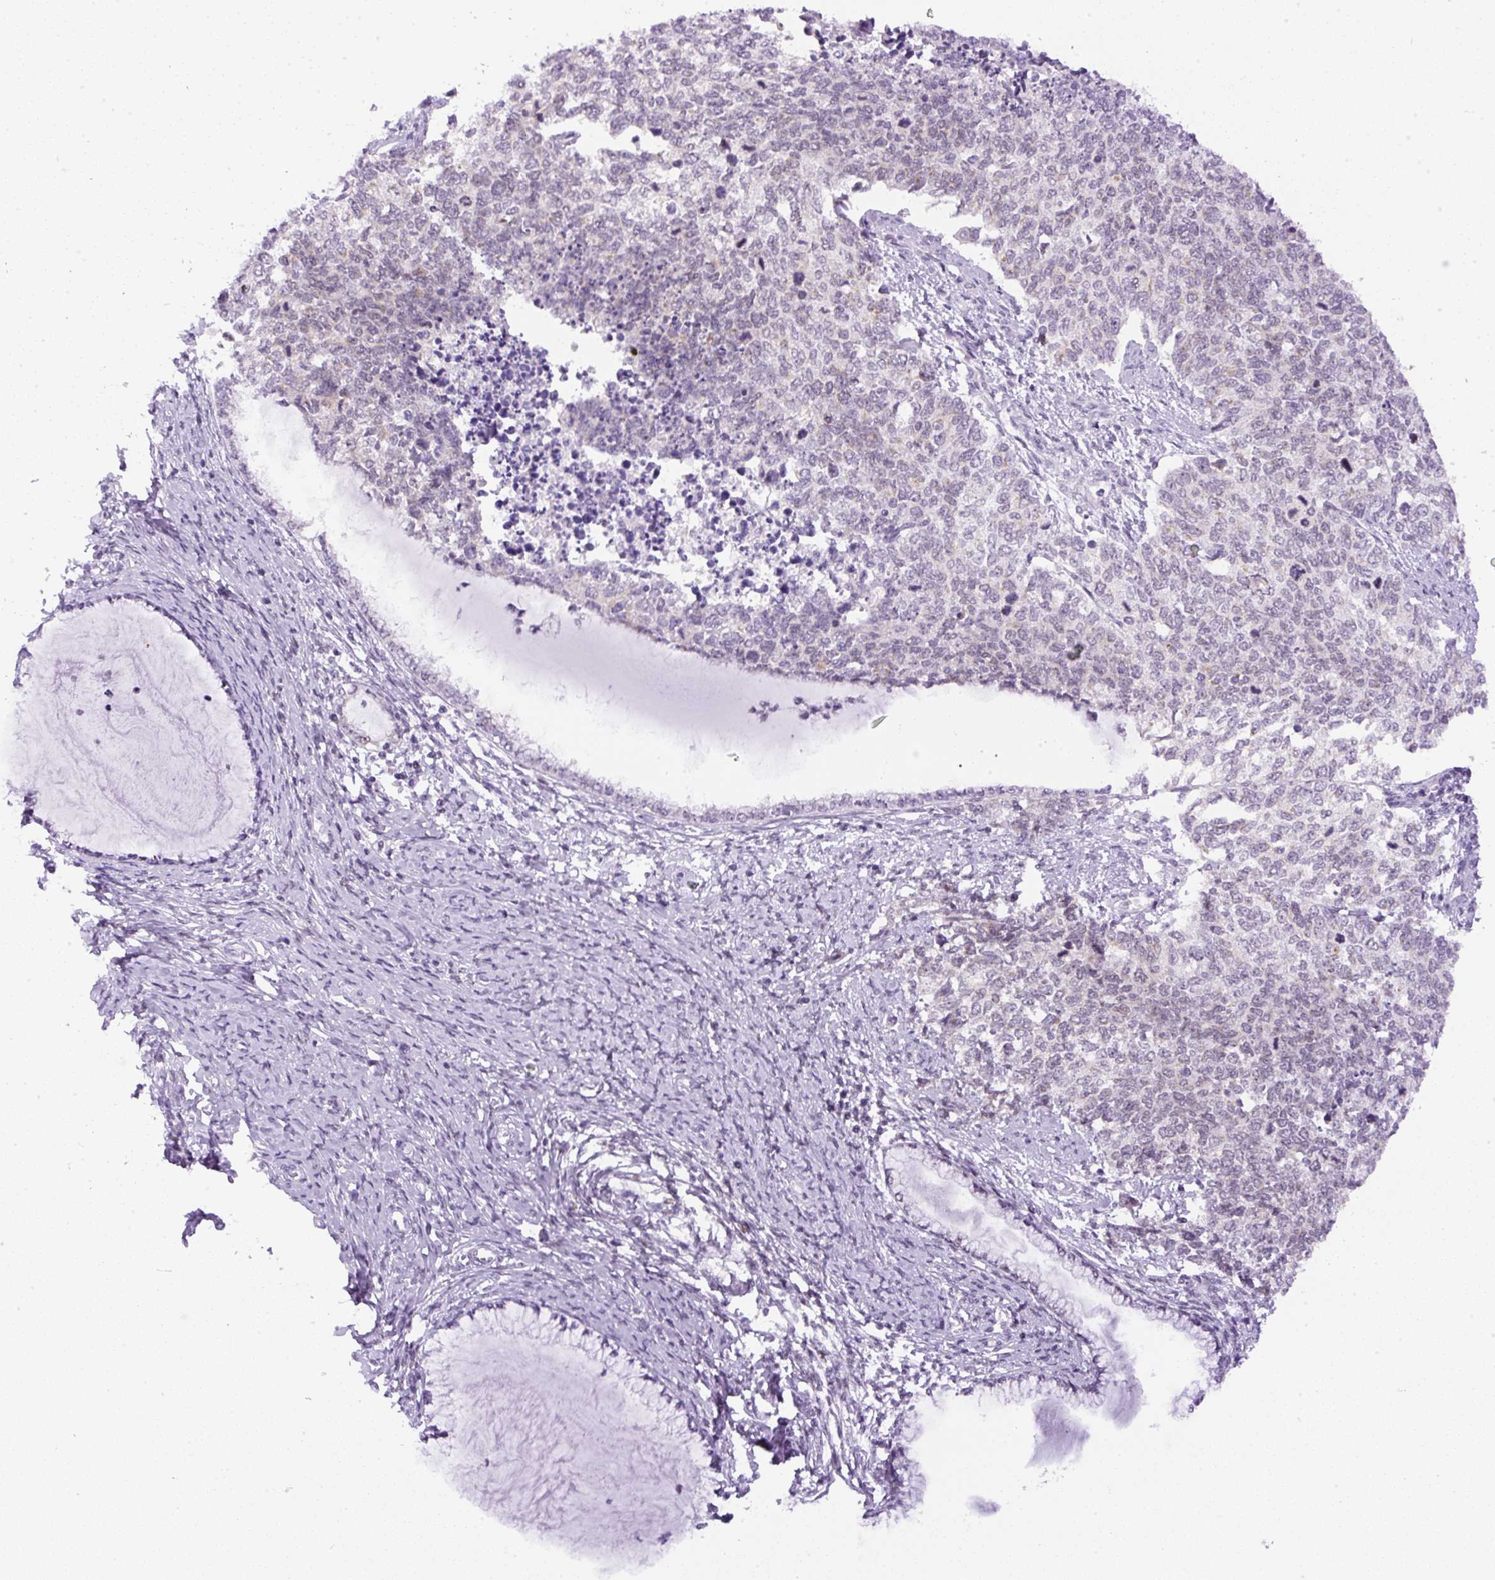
{"staining": {"intensity": "negative", "quantity": "none", "location": "none"}, "tissue": "cervical cancer", "cell_type": "Tumor cells", "image_type": "cancer", "snomed": [{"axis": "morphology", "description": "Squamous cell carcinoma, NOS"}, {"axis": "topography", "description": "Cervix"}], "caption": "Immunohistochemical staining of human cervical squamous cell carcinoma reveals no significant positivity in tumor cells. (IHC, brightfield microscopy, high magnification).", "gene": "RHBDD2", "patient": {"sex": "female", "age": 63}}